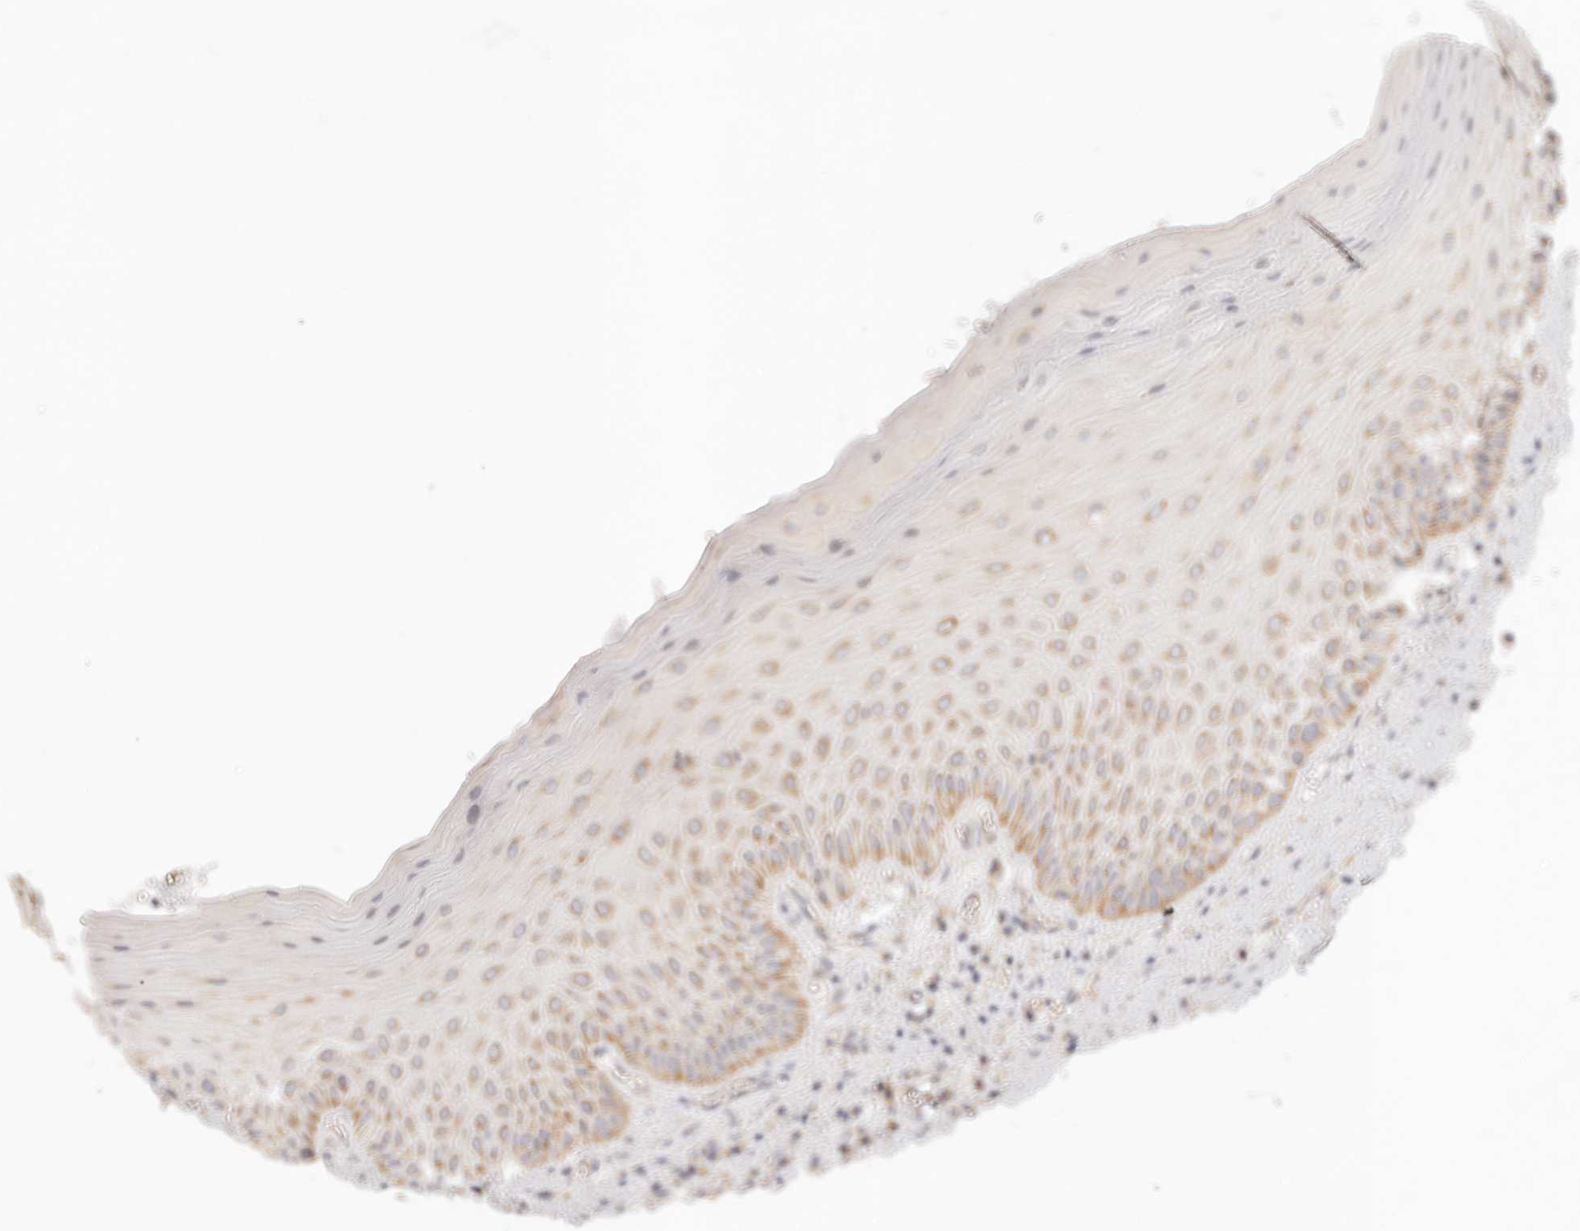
{"staining": {"intensity": "moderate", "quantity": "25%-75%", "location": "cytoplasmic/membranous"}, "tissue": "oral mucosa", "cell_type": "Squamous epithelial cells", "image_type": "normal", "snomed": [{"axis": "morphology", "description": "Normal tissue, NOS"}, {"axis": "topography", "description": "Oral tissue"}], "caption": "Protein expression analysis of unremarkable oral mucosa exhibits moderate cytoplasmic/membranous expression in about 25%-75% of squamous epithelial cells.", "gene": "COA6", "patient": {"sex": "male", "age": 66}}